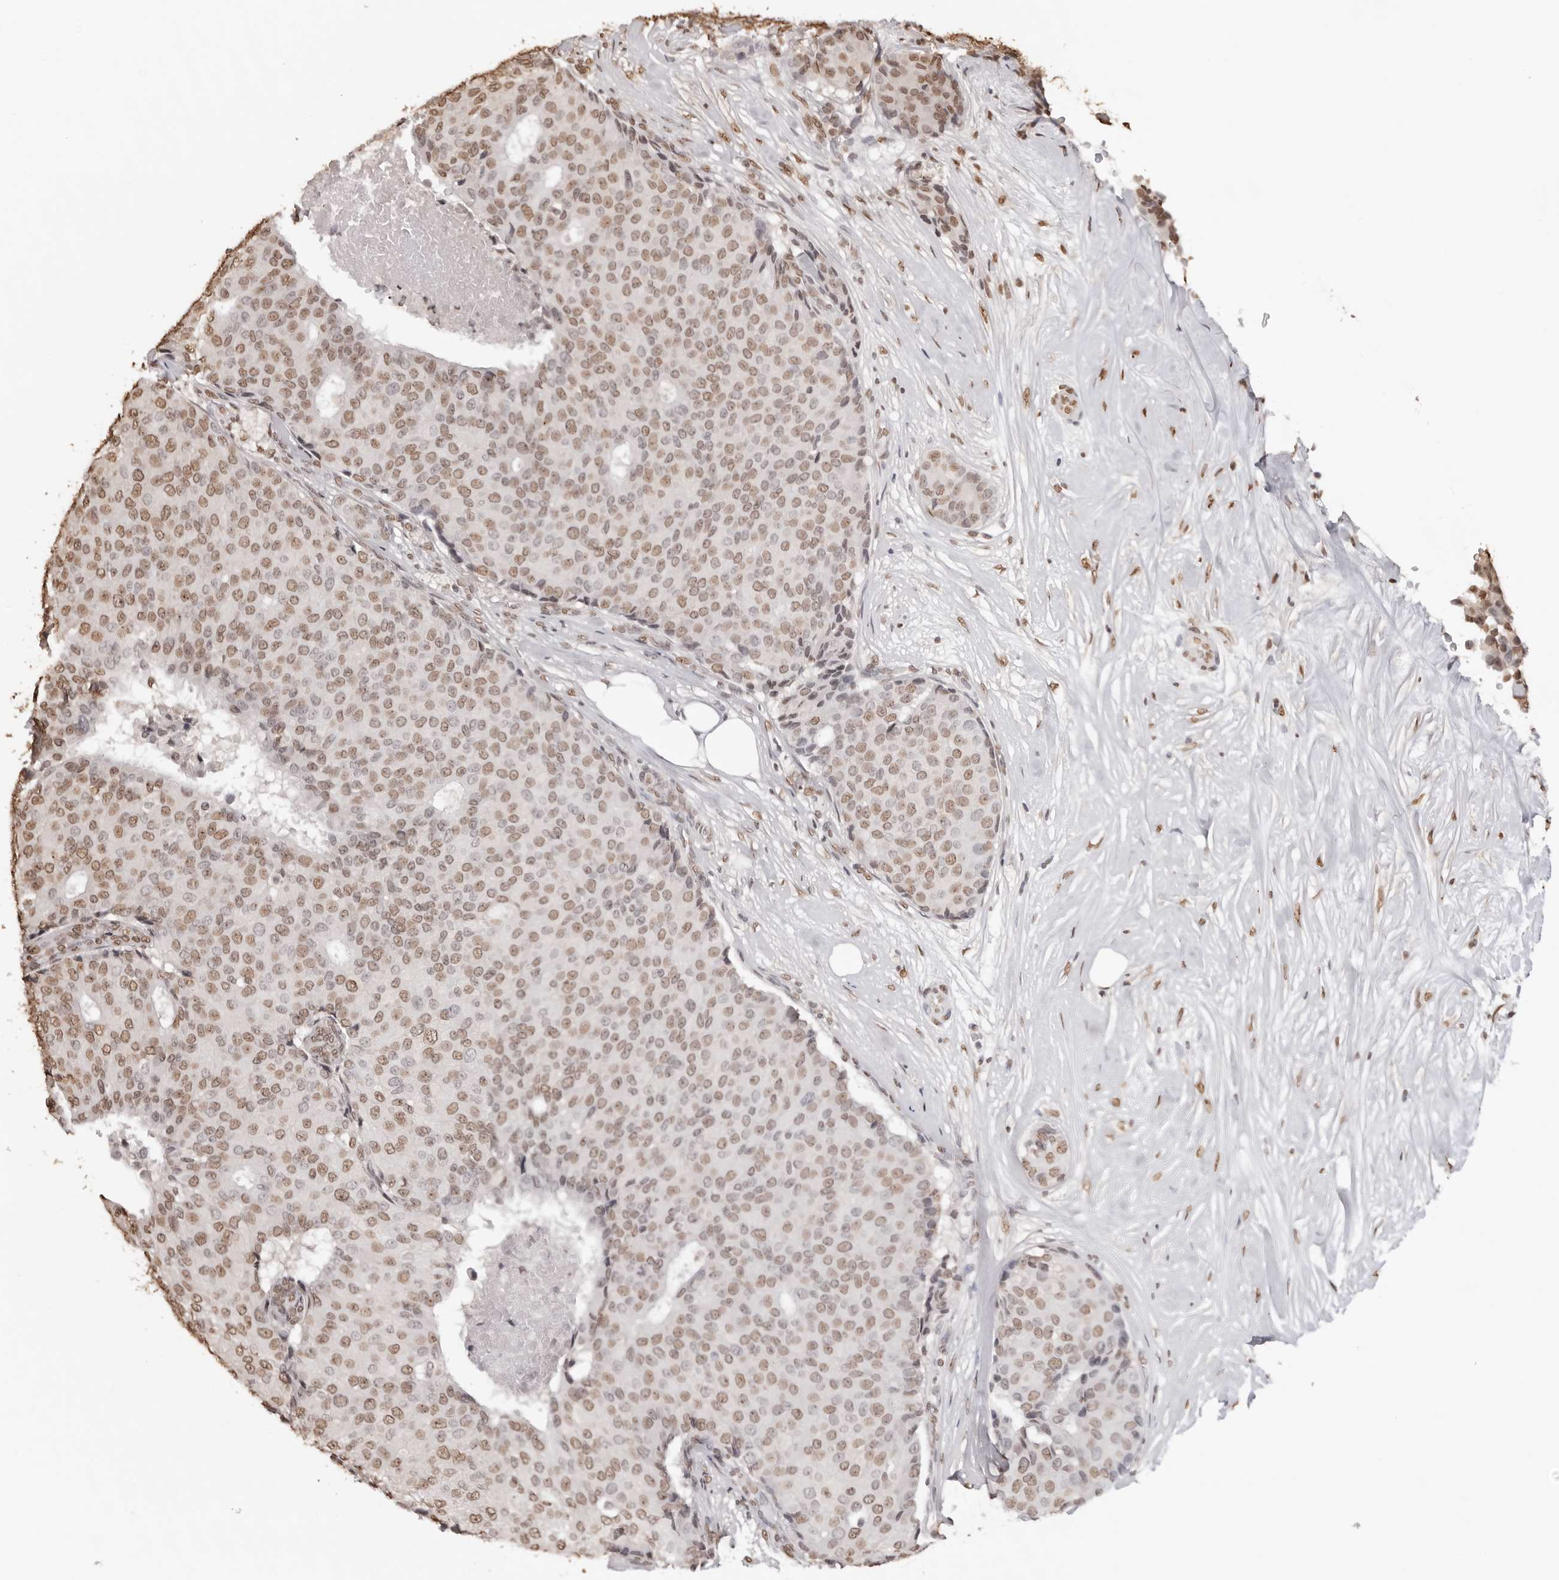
{"staining": {"intensity": "moderate", "quantity": ">75%", "location": "nuclear"}, "tissue": "breast cancer", "cell_type": "Tumor cells", "image_type": "cancer", "snomed": [{"axis": "morphology", "description": "Duct carcinoma"}, {"axis": "topography", "description": "Breast"}], "caption": "Immunohistochemical staining of breast cancer exhibits medium levels of moderate nuclear positivity in about >75% of tumor cells.", "gene": "OLIG3", "patient": {"sex": "female", "age": 75}}